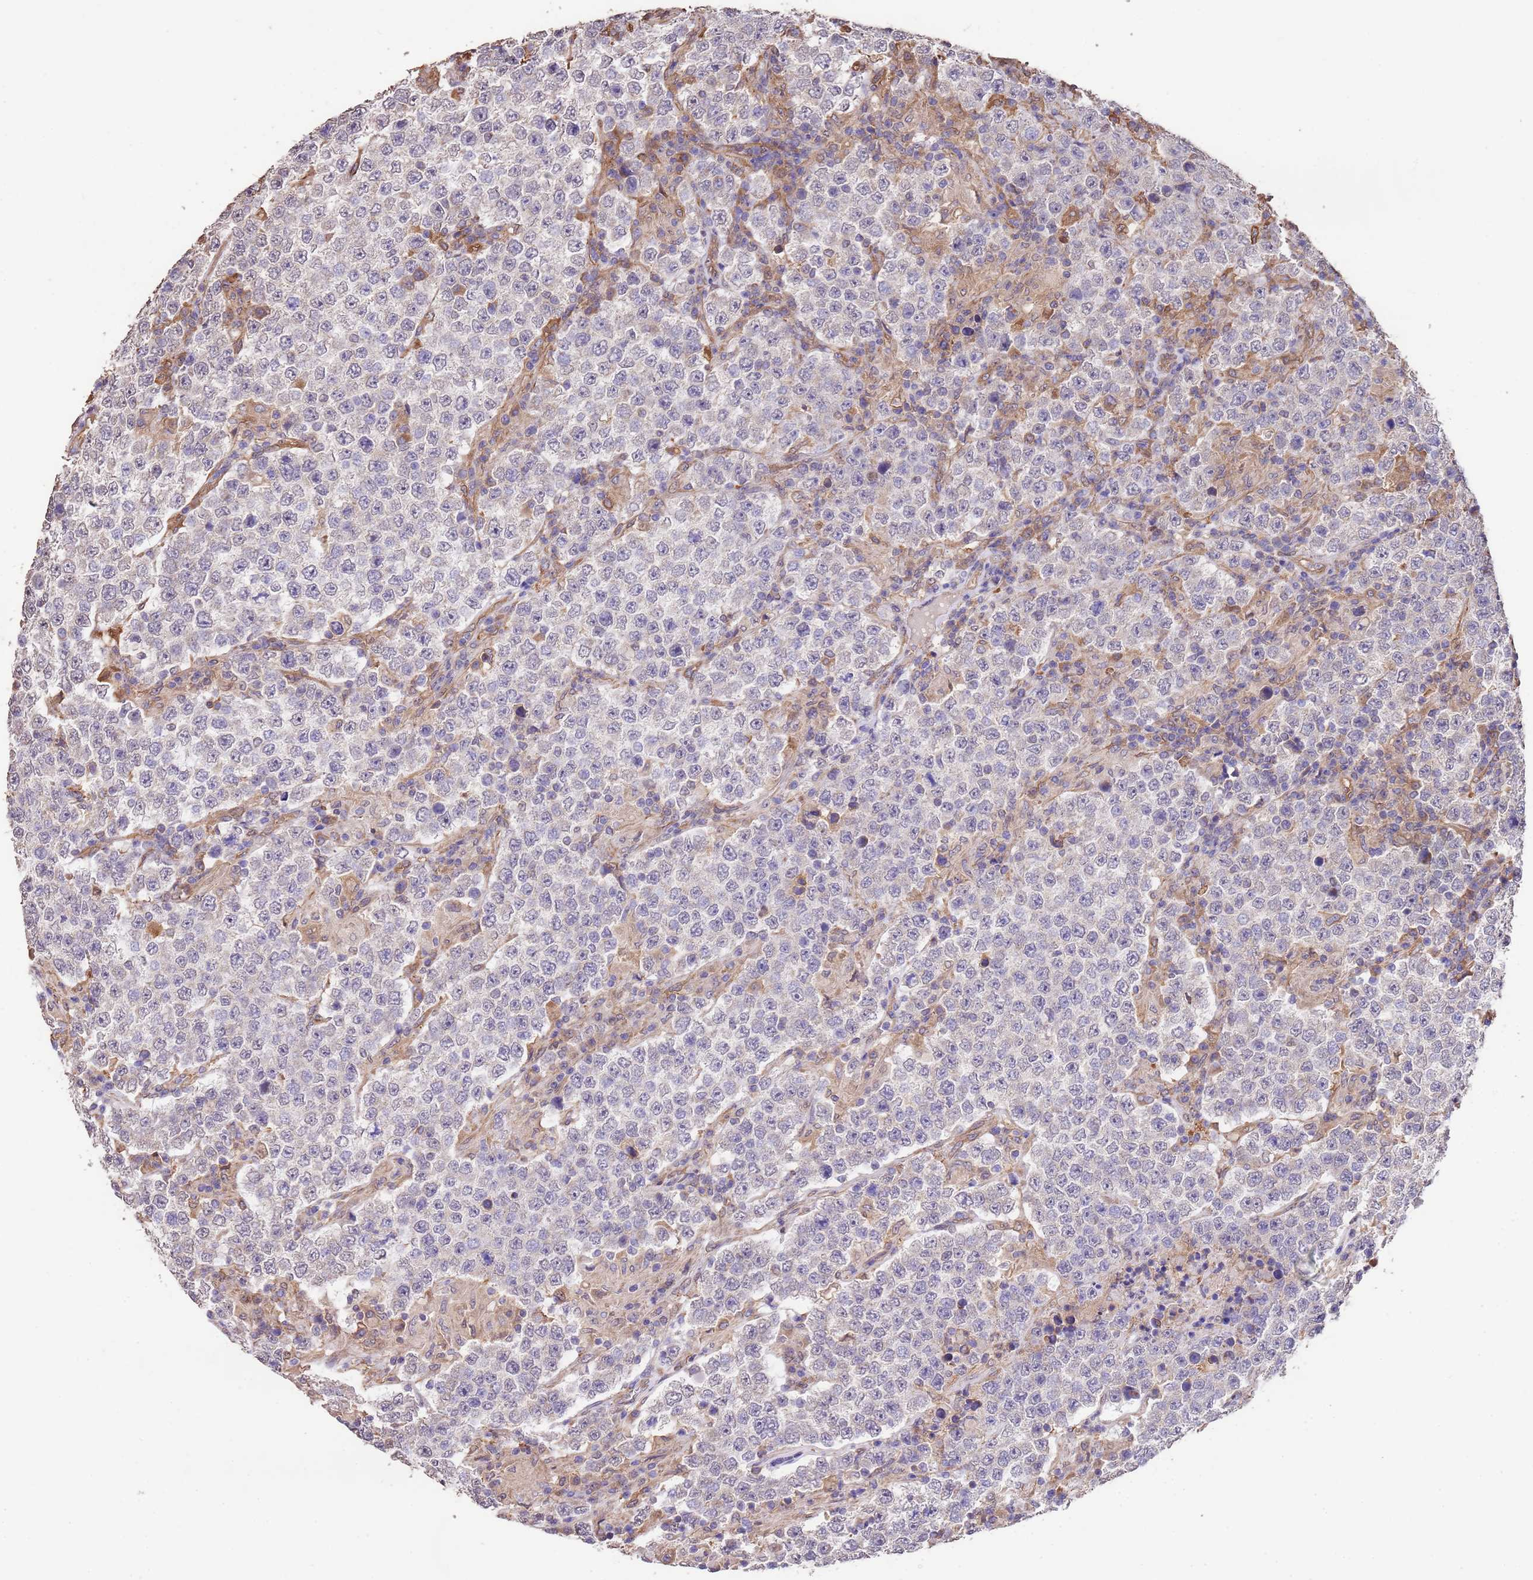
{"staining": {"intensity": "negative", "quantity": "none", "location": "none"}, "tissue": "testis cancer", "cell_type": "Tumor cells", "image_type": "cancer", "snomed": [{"axis": "morphology", "description": "Normal tissue, NOS"}, {"axis": "morphology", "description": "Urothelial carcinoma, High grade"}, {"axis": "morphology", "description": "Seminoma, NOS"}, {"axis": "morphology", "description": "Carcinoma, Embryonal, NOS"}, {"axis": "topography", "description": "Urinary bladder"}, {"axis": "topography", "description": "Testis"}], "caption": "There is no significant positivity in tumor cells of testis embryonal carcinoma.", "gene": "NPHP1", "patient": {"sex": "male", "age": 41}}